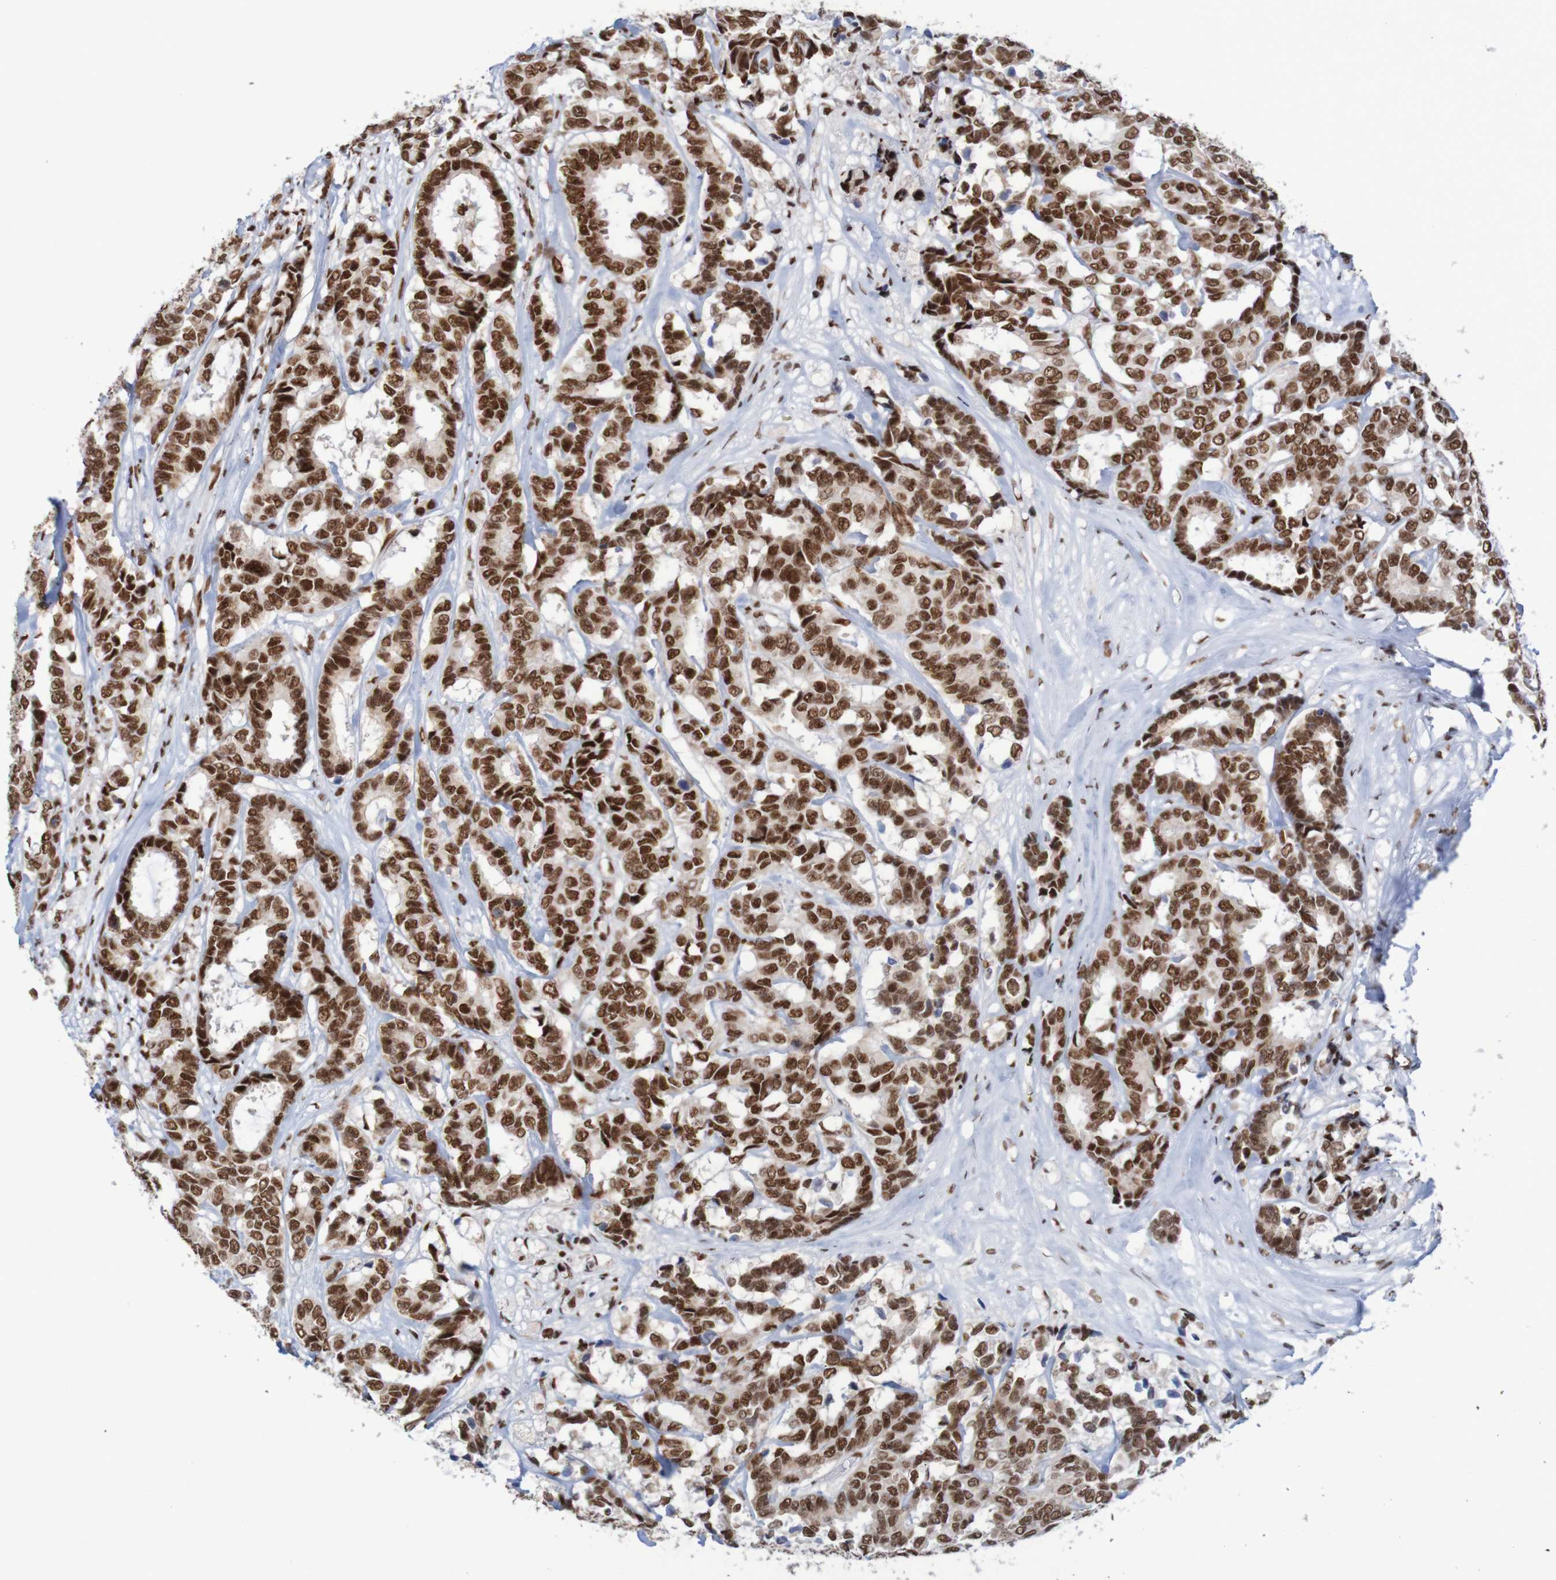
{"staining": {"intensity": "strong", "quantity": ">75%", "location": "nuclear"}, "tissue": "breast cancer", "cell_type": "Tumor cells", "image_type": "cancer", "snomed": [{"axis": "morphology", "description": "Duct carcinoma"}, {"axis": "topography", "description": "Breast"}], "caption": "Immunohistochemistry (IHC) of human breast cancer (invasive ductal carcinoma) shows high levels of strong nuclear expression in about >75% of tumor cells.", "gene": "THRAP3", "patient": {"sex": "female", "age": 87}}